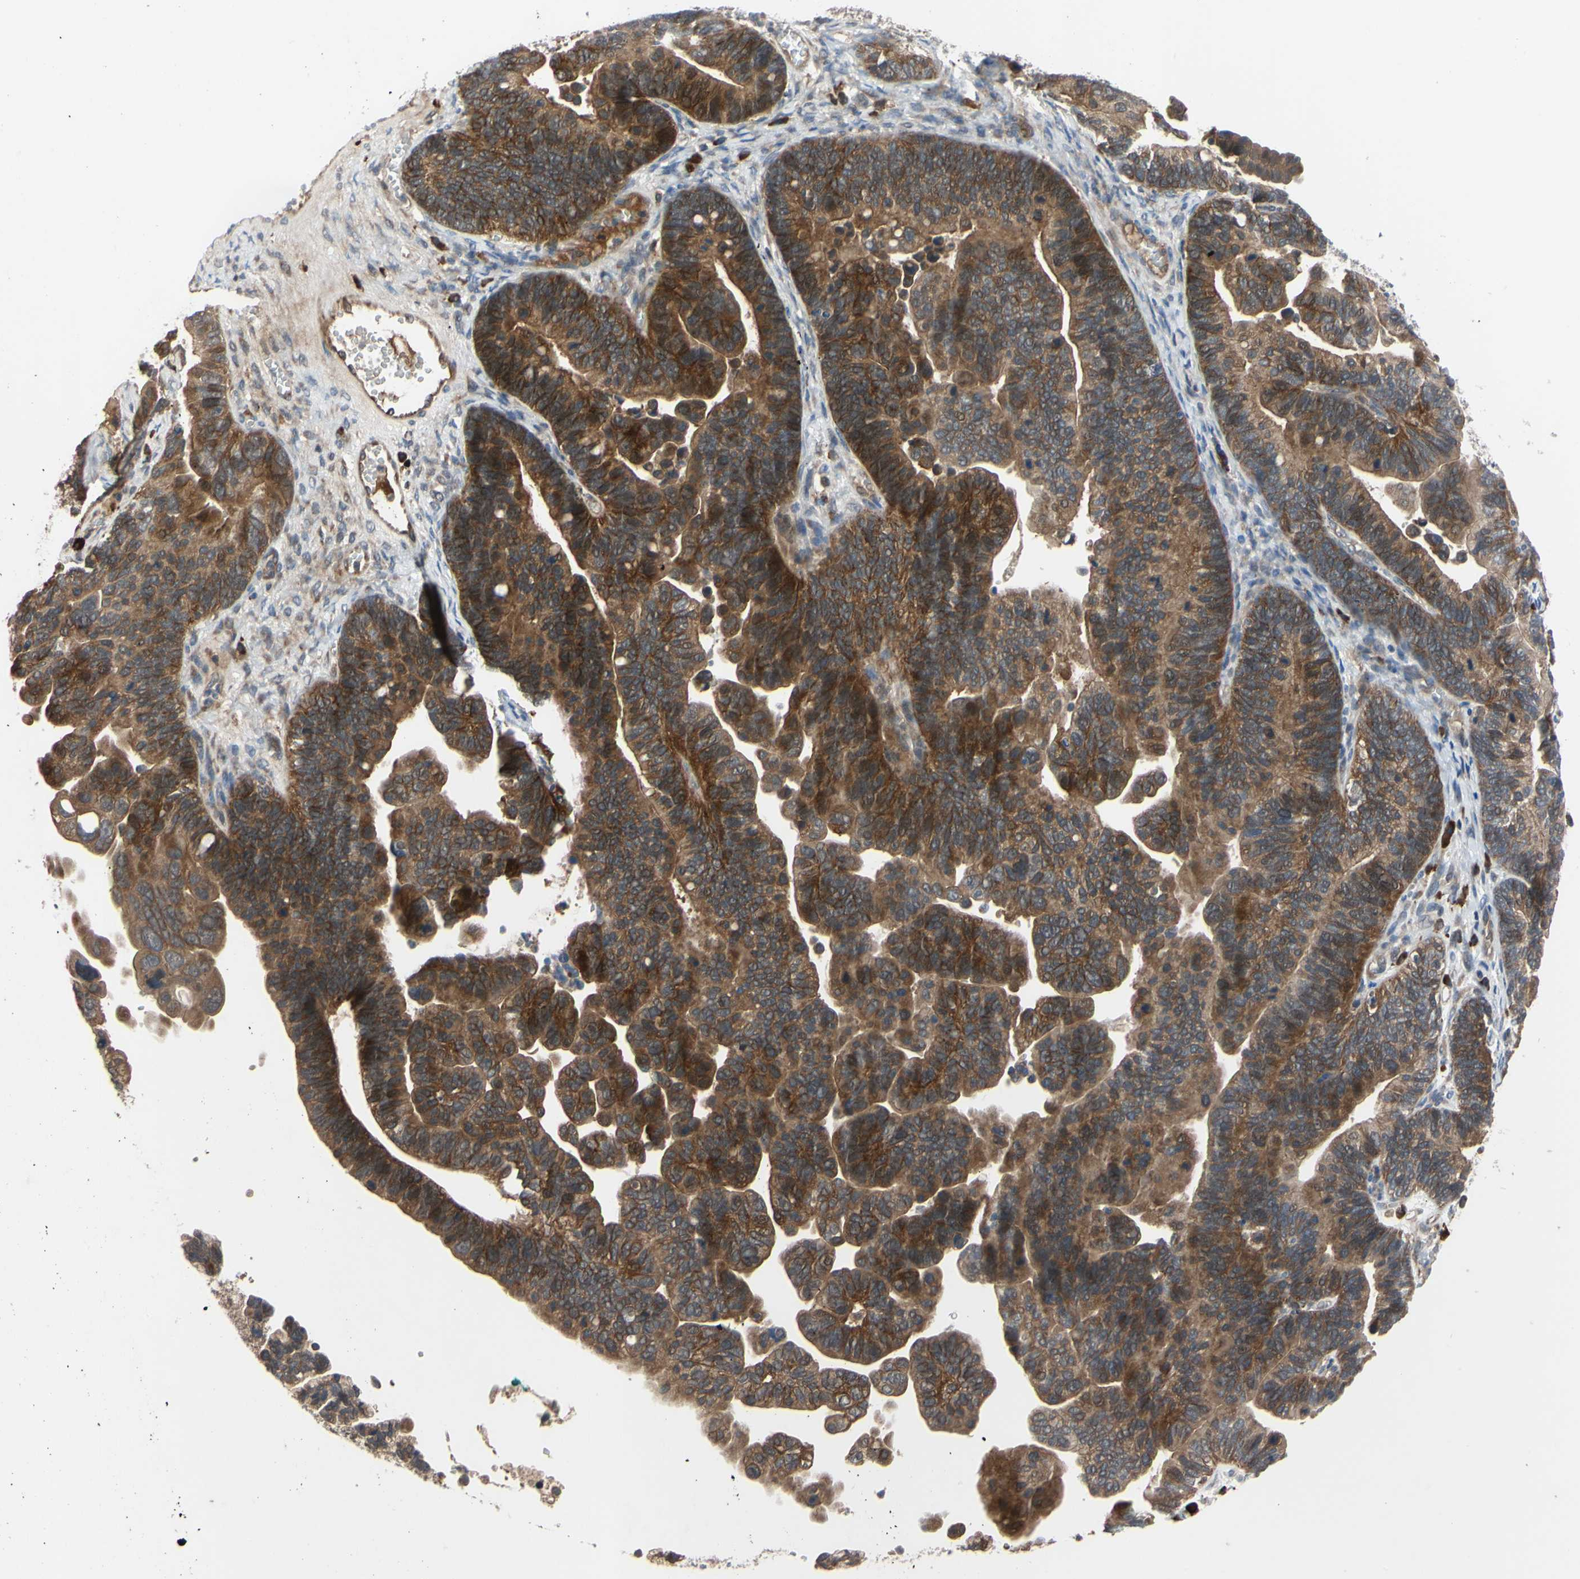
{"staining": {"intensity": "moderate", "quantity": ">75%", "location": "cytoplasmic/membranous"}, "tissue": "ovarian cancer", "cell_type": "Tumor cells", "image_type": "cancer", "snomed": [{"axis": "morphology", "description": "Cystadenocarcinoma, serous, NOS"}, {"axis": "topography", "description": "Ovary"}], "caption": "Immunohistochemical staining of serous cystadenocarcinoma (ovarian) shows moderate cytoplasmic/membranous protein positivity in about >75% of tumor cells. The protein is stained brown, and the nuclei are stained in blue (DAB IHC with brightfield microscopy, high magnification).", "gene": "XIAP", "patient": {"sex": "female", "age": 56}}